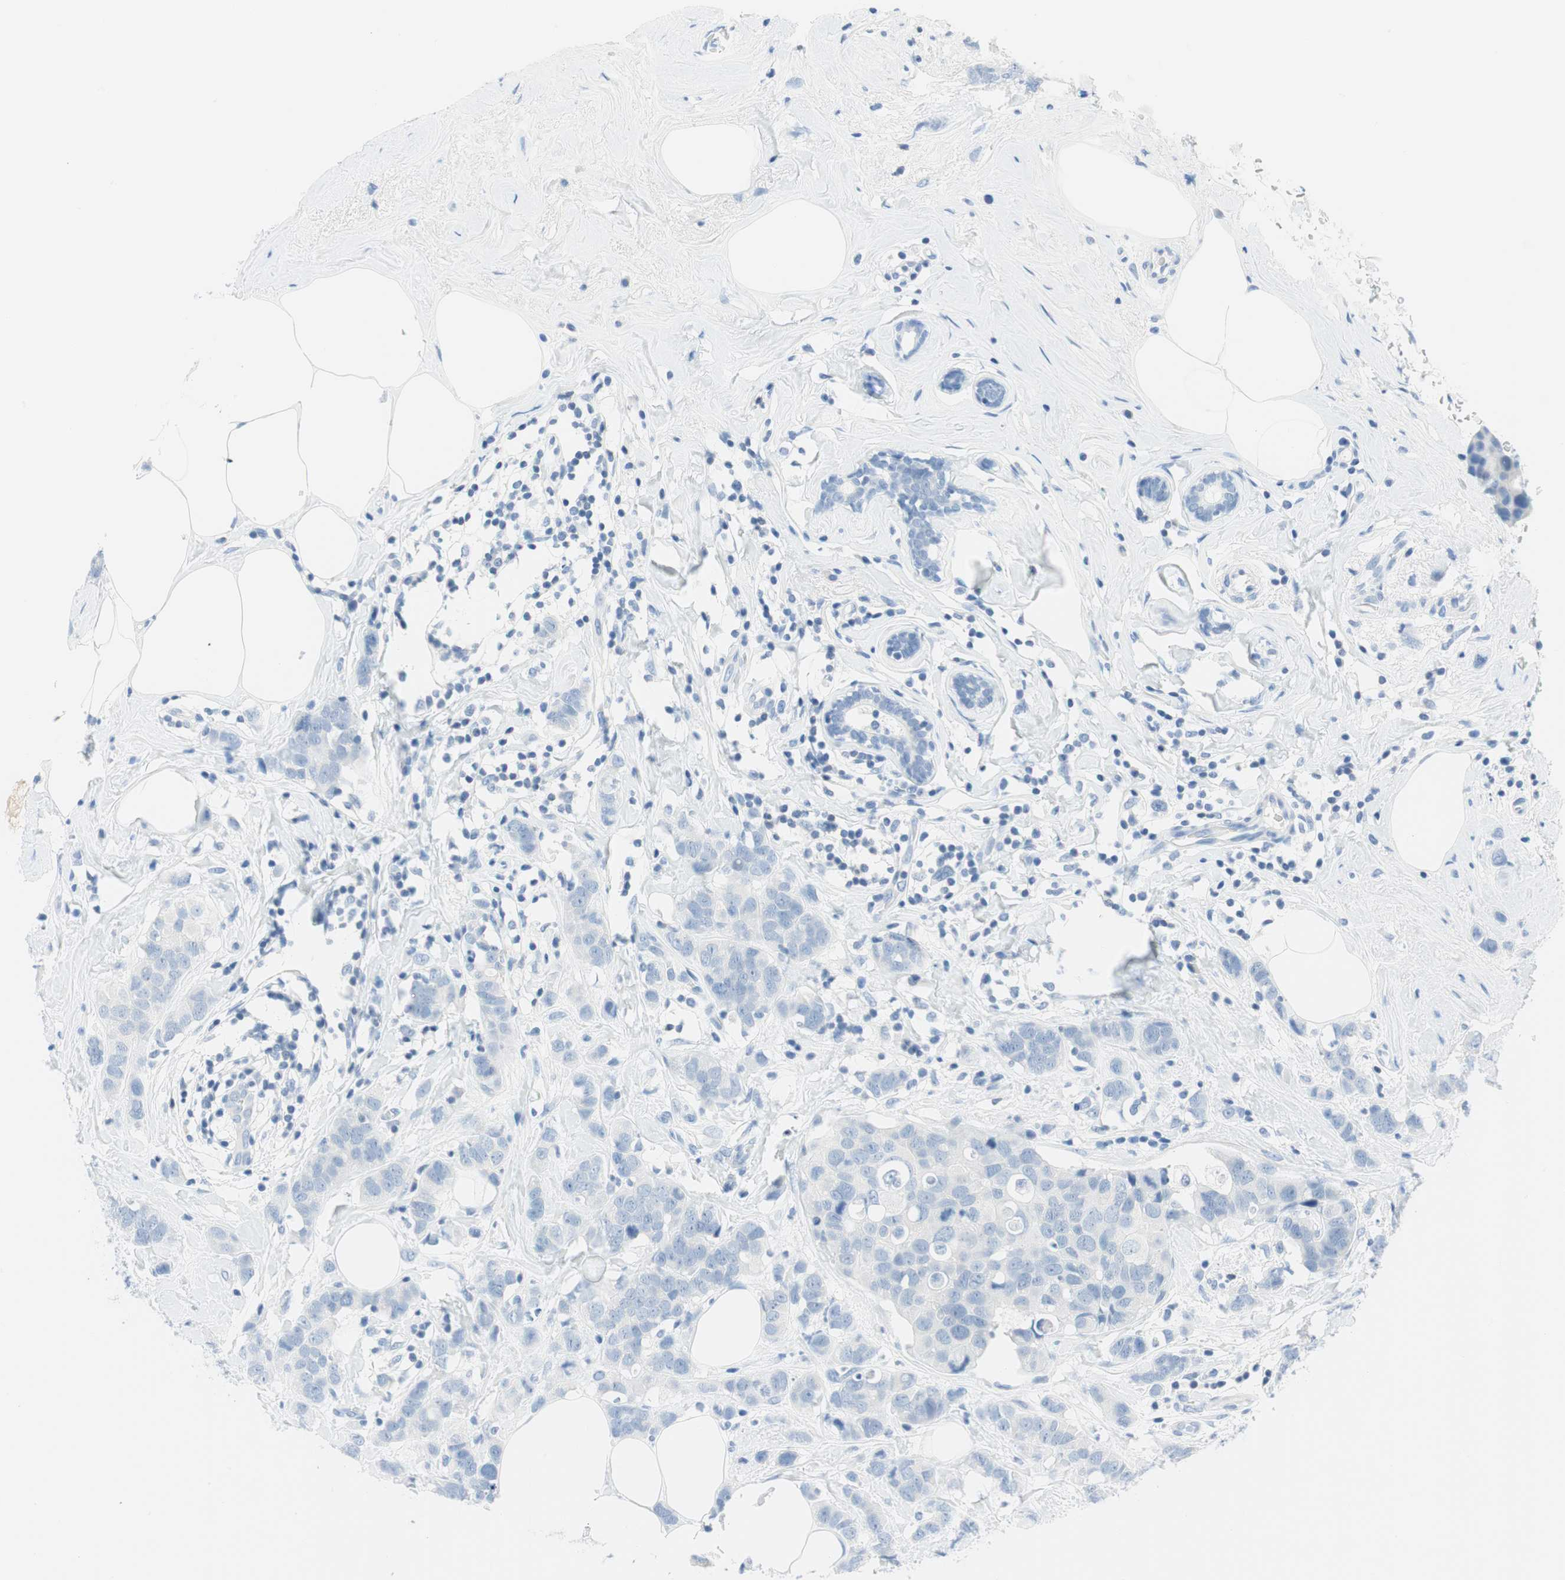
{"staining": {"intensity": "negative", "quantity": "none", "location": "none"}, "tissue": "breast cancer", "cell_type": "Tumor cells", "image_type": "cancer", "snomed": [{"axis": "morphology", "description": "Normal tissue, NOS"}, {"axis": "morphology", "description": "Duct carcinoma"}, {"axis": "topography", "description": "Breast"}], "caption": "A micrograph of human breast cancer (intraductal carcinoma) is negative for staining in tumor cells.", "gene": "NFATC2", "patient": {"sex": "female", "age": 50}}